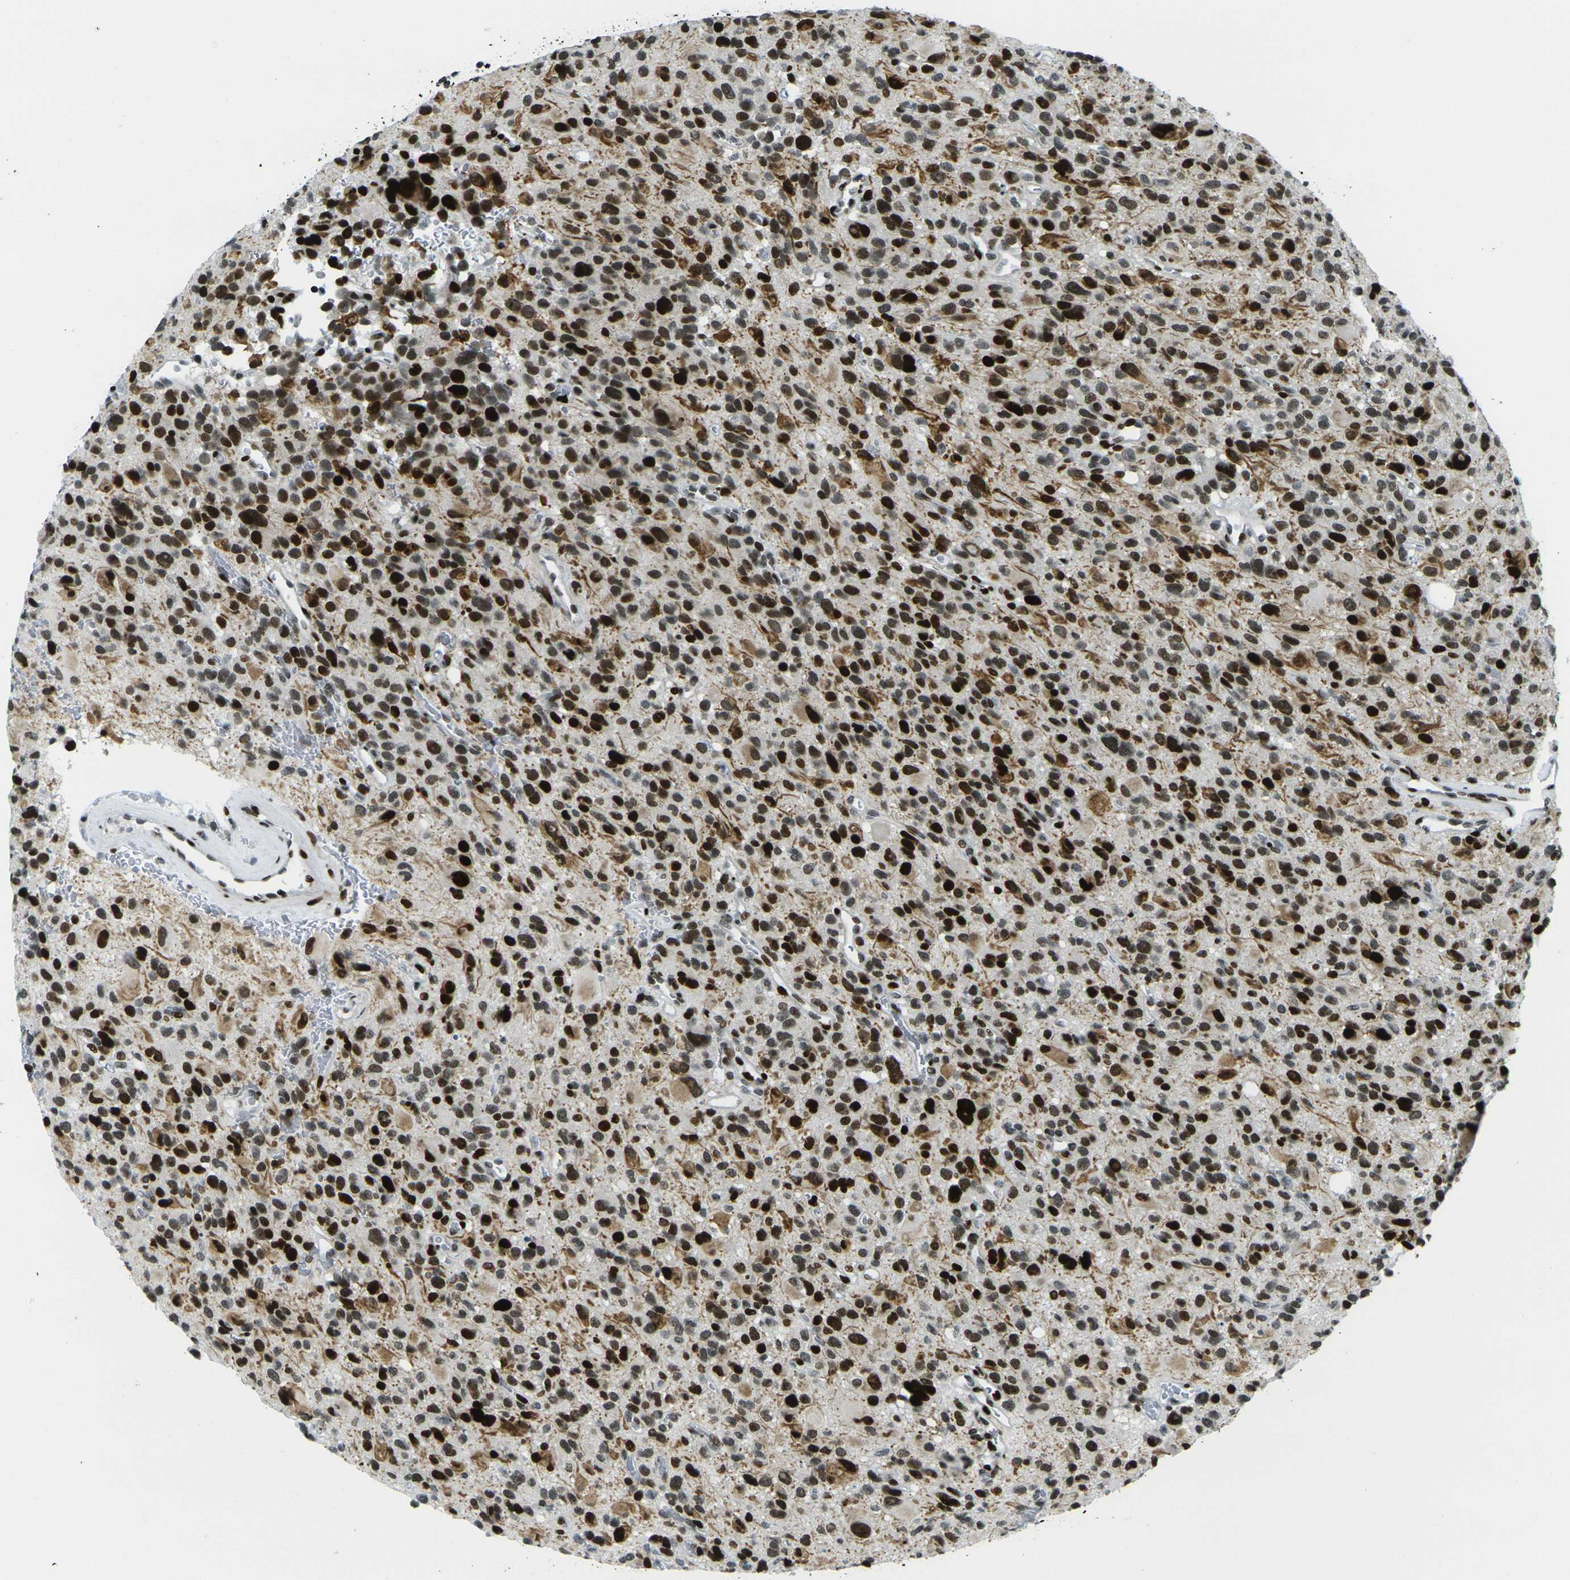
{"staining": {"intensity": "strong", "quantity": ">75%", "location": "cytoplasmic/membranous,nuclear"}, "tissue": "glioma", "cell_type": "Tumor cells", "image_type": "cancer", "snomed": [{"axis": "morphology", "description": "Glioma, malignant, High grade"}, {"axis": "topography", "description": "Brain"}], "caption": "The immunohistochemical stain shows strong cytoplasmic/membranous and nuclear staining in tumor cells of glioma tissue.", "gene": "H3-3A", "patient": {"sex": "male", "age": 48}}